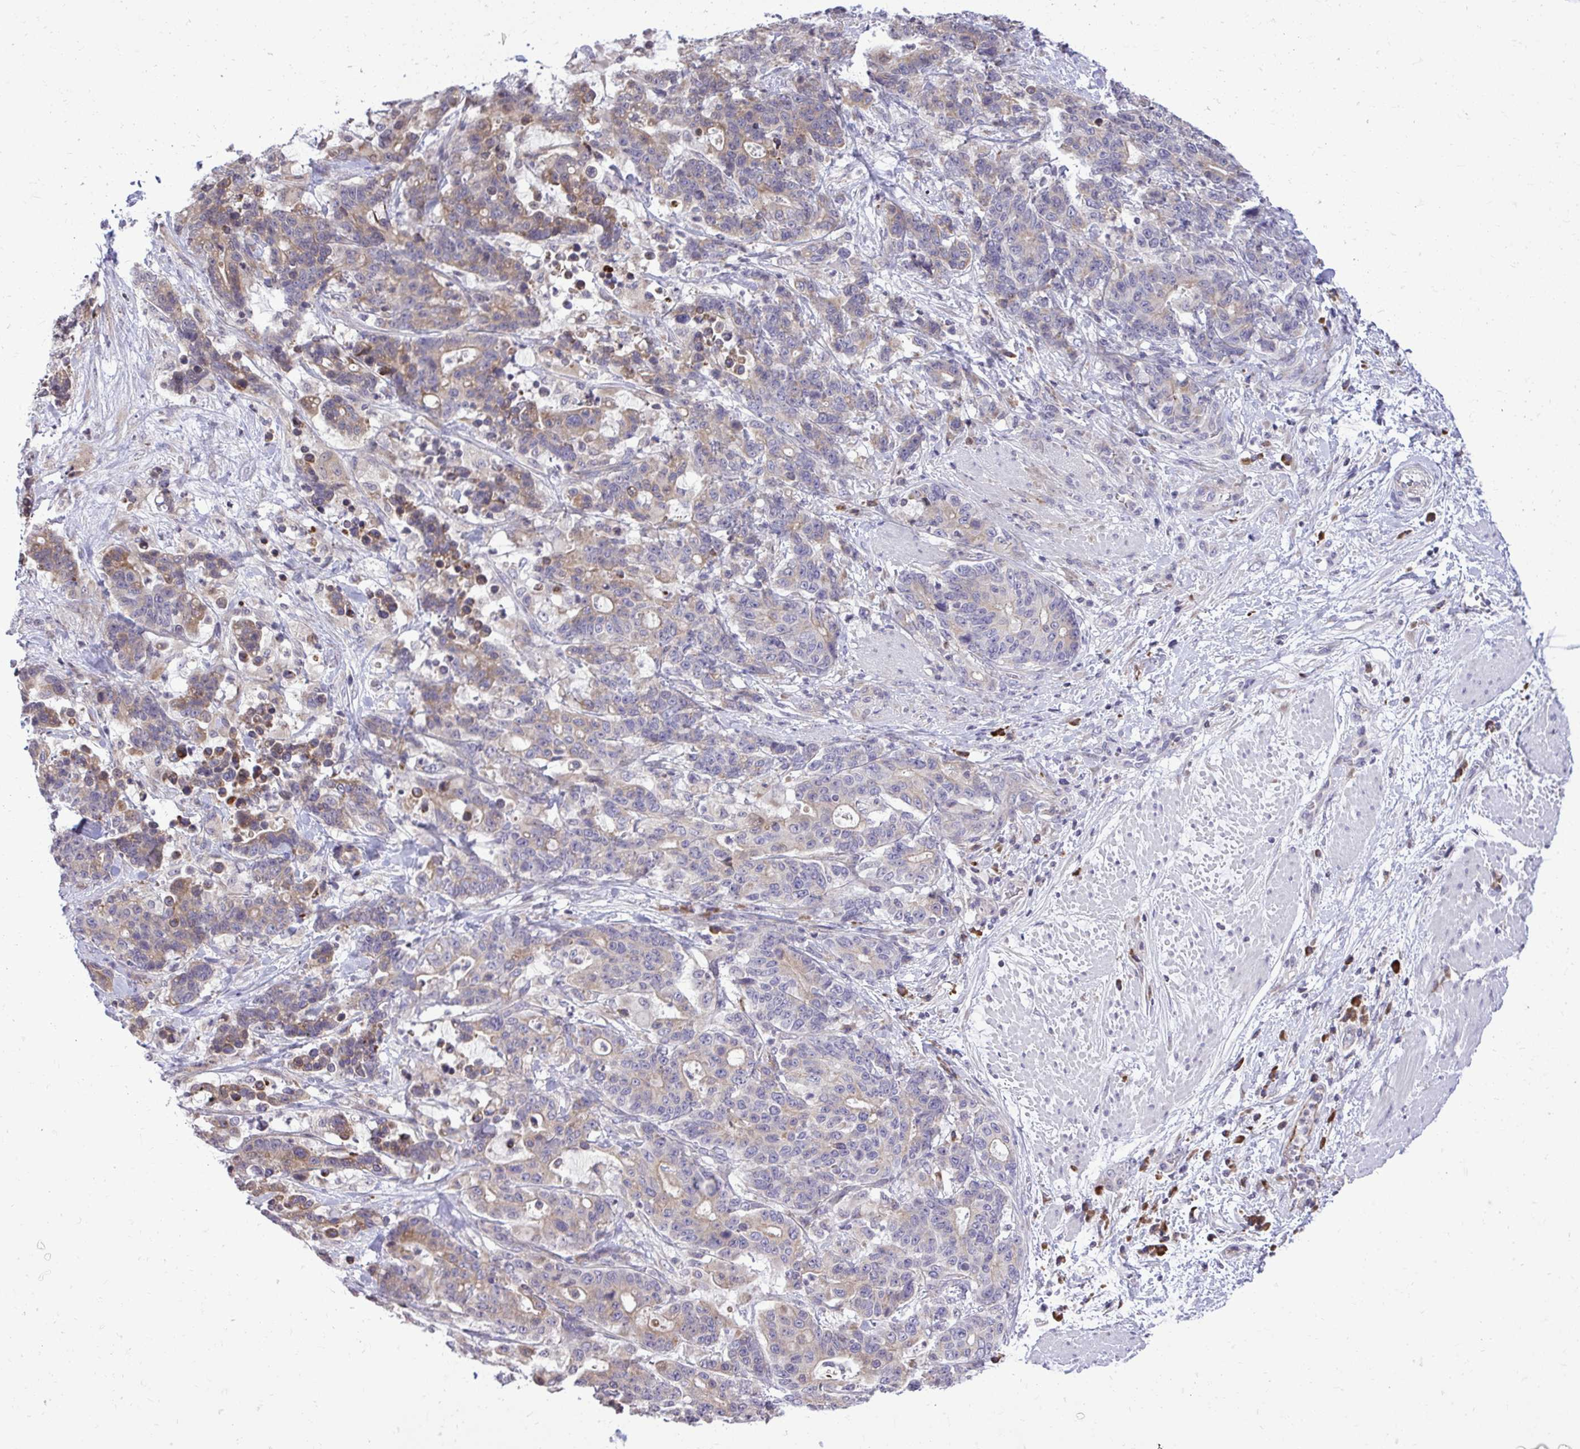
{"staining": {"intensity": "moderate", "quantity": "25%-75%", "location": "cytoplasmic/membranous"}, "tissue": "stomach cancer", "cell_type": "Tumor cells", "image_type": "cancer", "snomed": [{"axis": "morphology", "description": "Normal tissue, NOS"}, {"axis": "morphology", "description": "Adenocarcinoma, NOS"}, {"axis": "topography", "description": "Stomach"}], "caption": "High-power microscopy captured an immunohistochemistry micrograph of adenocarcinoma (stomach), revealing moderate cytoplasmic/membranous positivity in about 25%-75% of tumor cells. The staining is performed using DAB brown chromogen to label protein expression. The nuclei are counter-stained blue using hematoxylin.", "gene": "METTL9", "patient": {"sex": "female", "age": 64}}